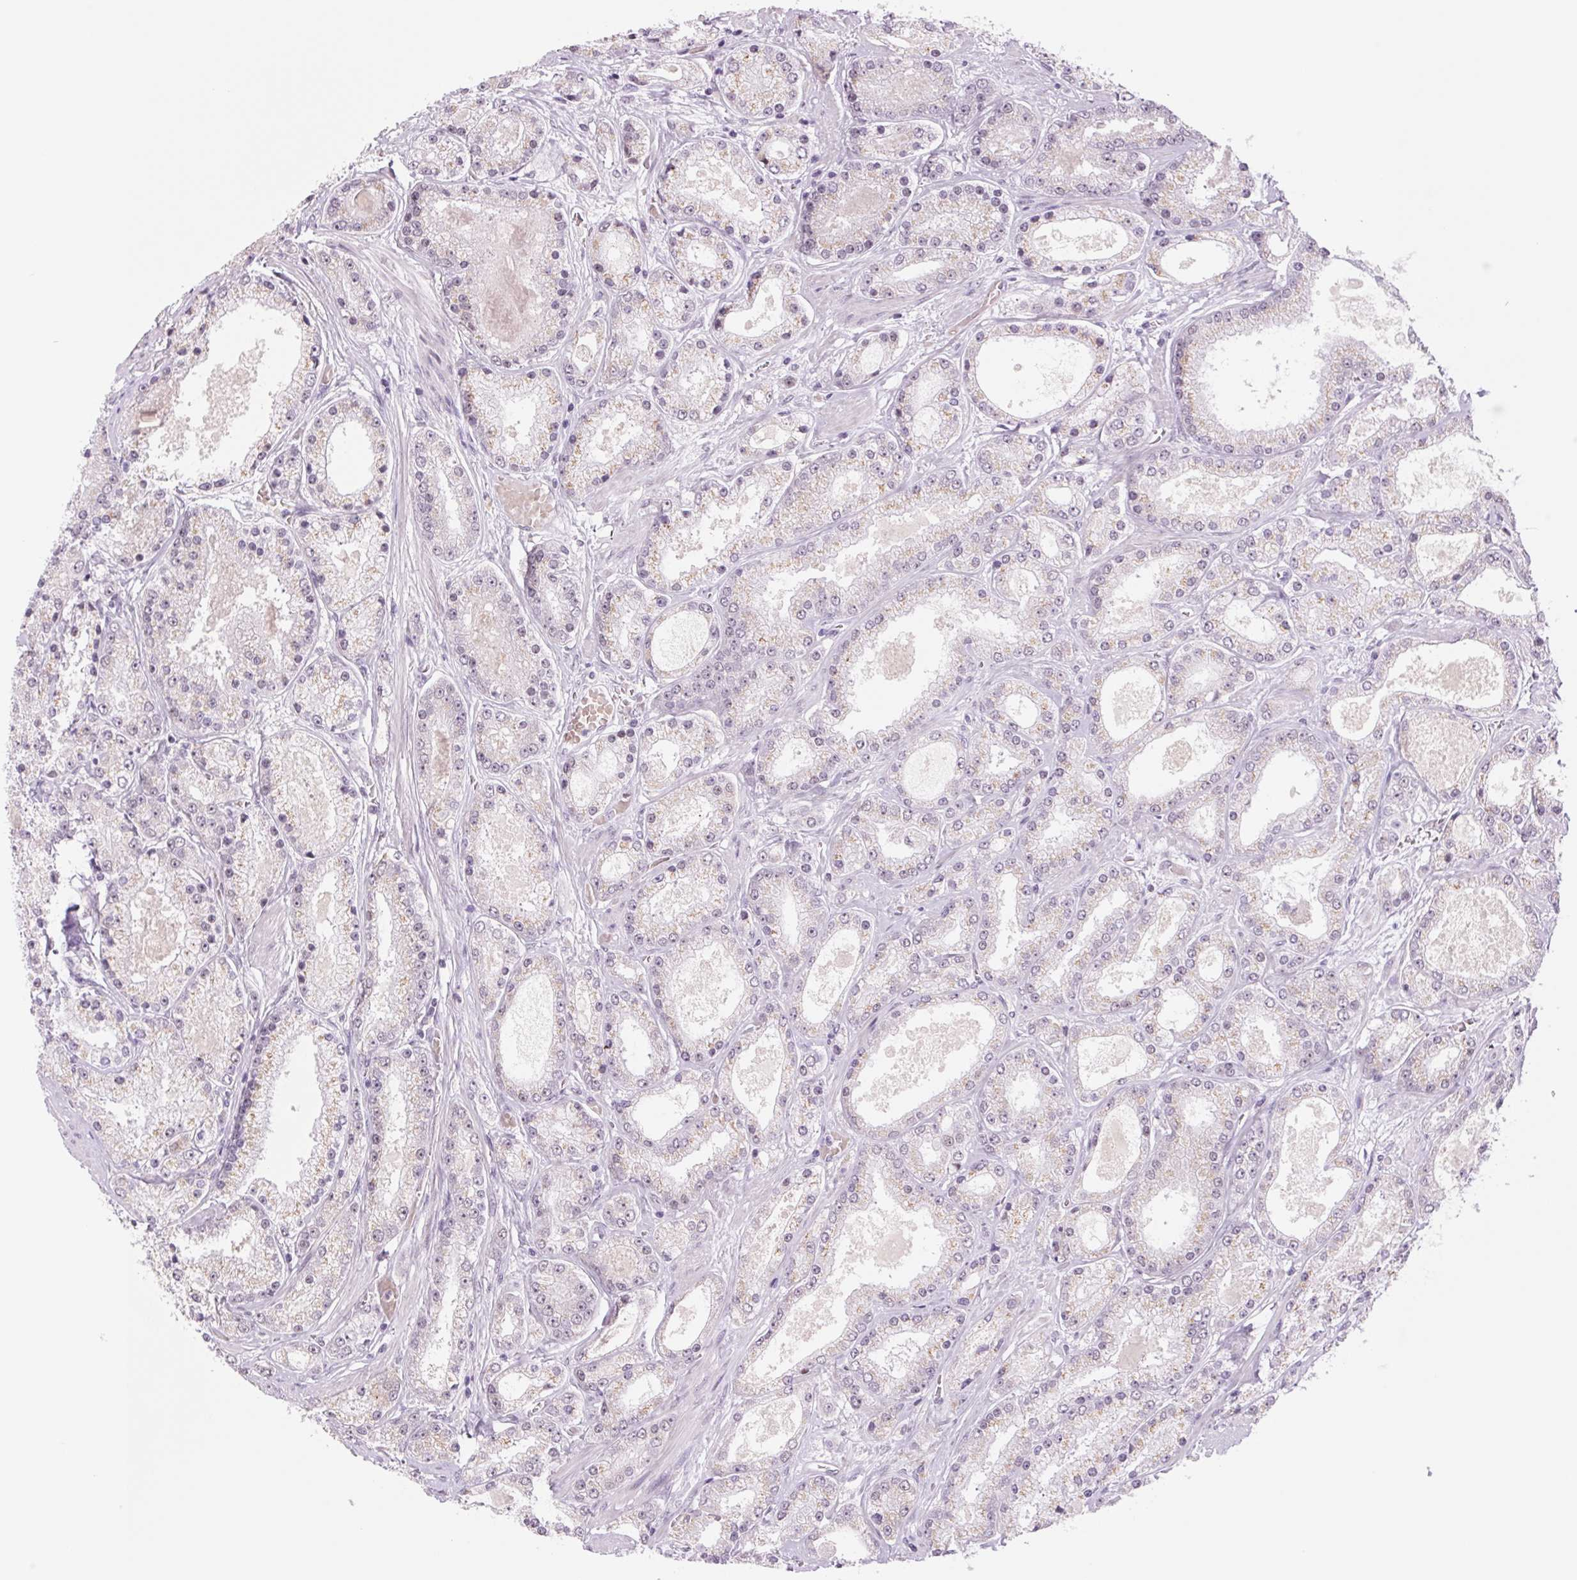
{"staining": {"intensity": "negative", "quantity": "none", "location": "none"}, "tissue": "prostate cancer", "cell_type": "Tumor cells", "image_type": "cancer", "snomed": [{"axis": "morphology", "description": "Adenocarcinoma, High grade"}, {"axis": "topography", "description": "Prostate"}], "caption": "Tumor cells are negative for protein expression in human prostate adenocarcinoma (high-grade). (Brightfield microscopy of DAB IHC at high magnification).", "gene": "ZC3H14", "patient": {"sex": "male", "age": 67}}